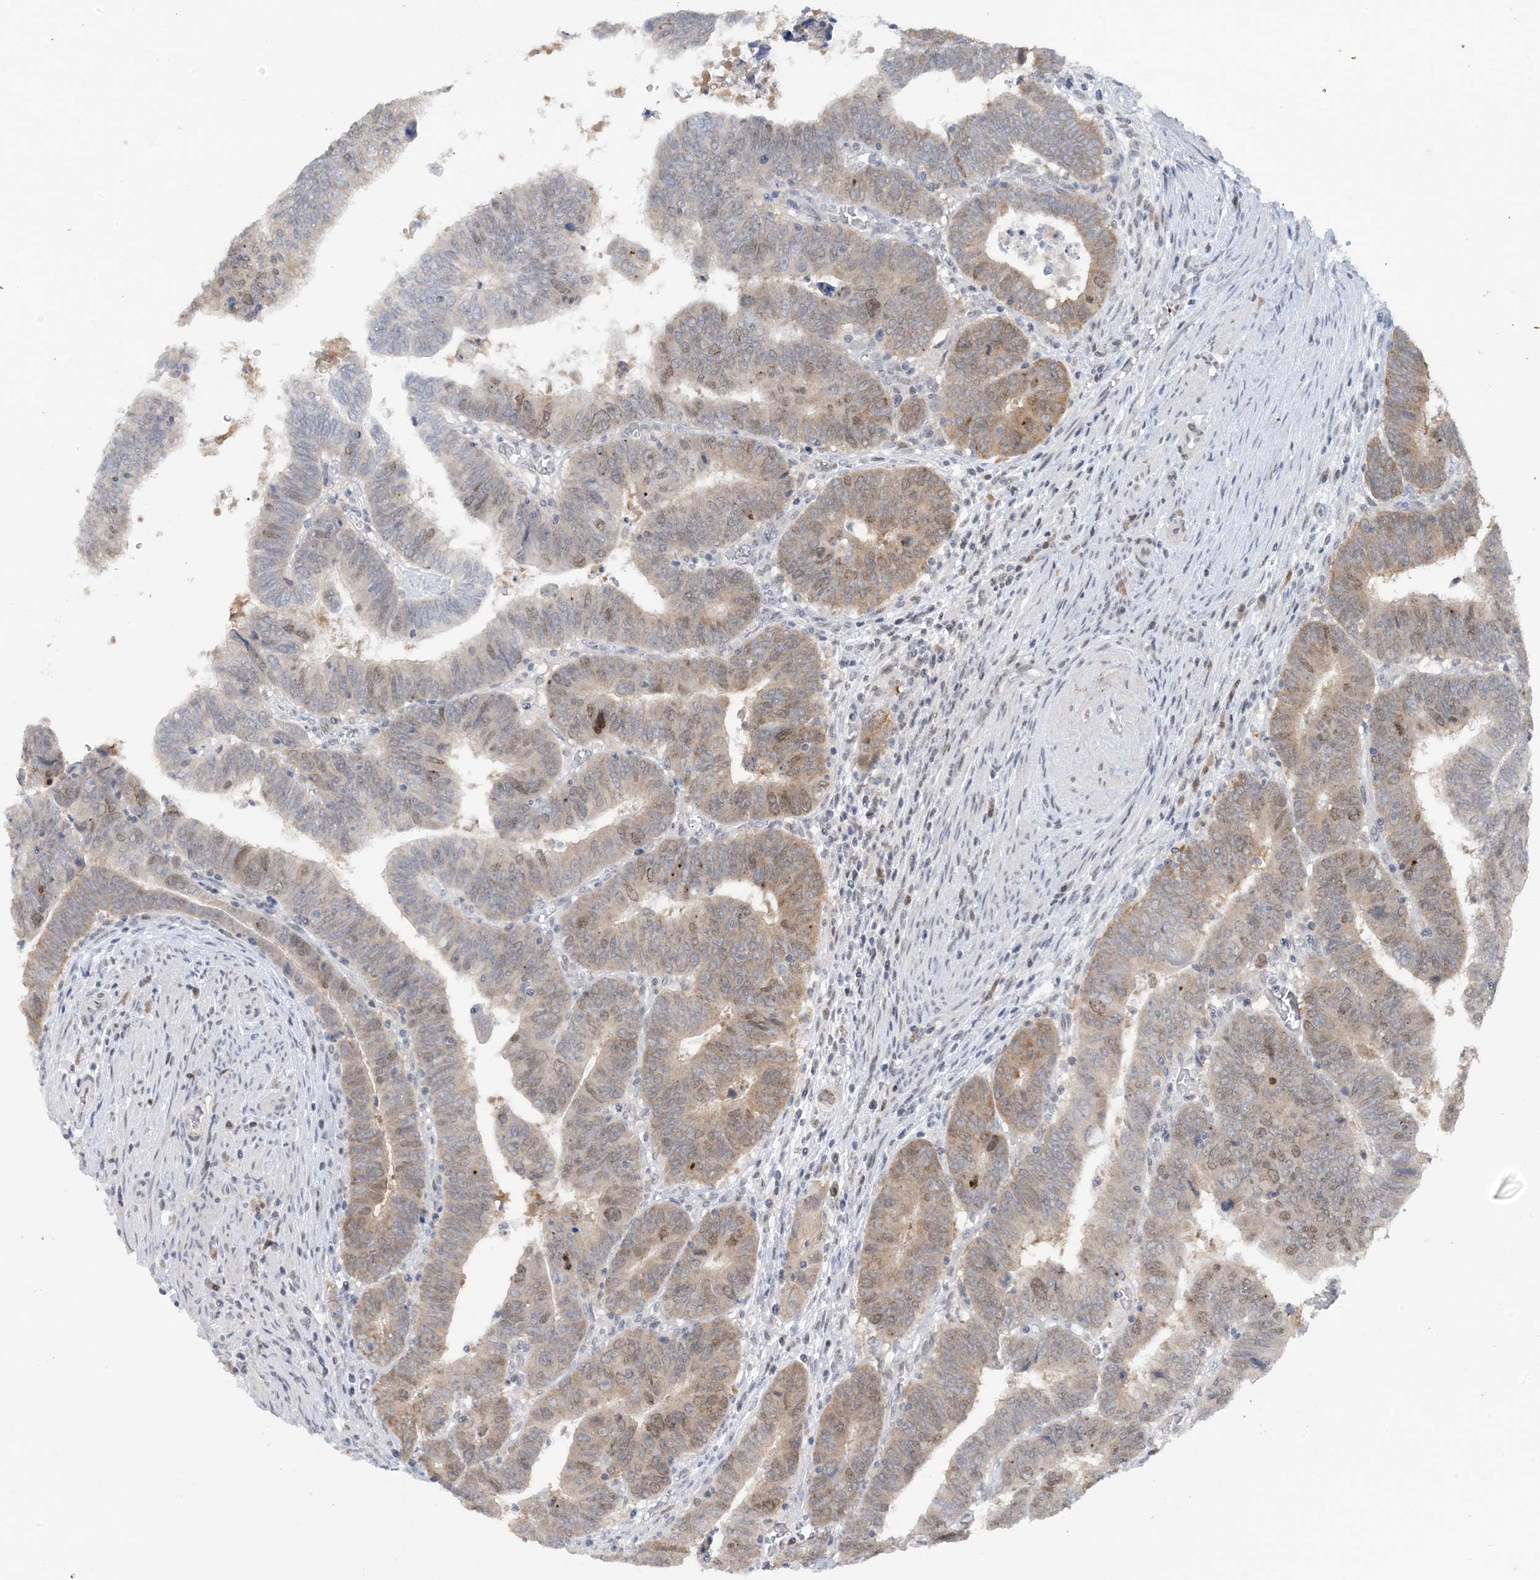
{"staining": {"intensity": "moderate", "quantity": "25%-75%", "location": "cytoplasmic/membranous,nuclear"}, "tissue": "colorectal cancer", "cell_type": "Tumor cells", "image_type": "cancer", "snomed": [{"axis": "morphology", "description": "Normal tissue, NOS"}, {"axis": "morphology", "description": "Adenocarcinoma, NOS"}, {"axis": "topography", "description": "Rectum"}], "caption": "Colorectal cancer tissue shows moderate cytoplasmic/membranous and nuclear staining in about 25%-75% of tumor cells, visualized by immunohistochemistry. Nuclei are stained in blue.", "gene": "ACYP2", "patient": {"sex": "female", "age": 65}}